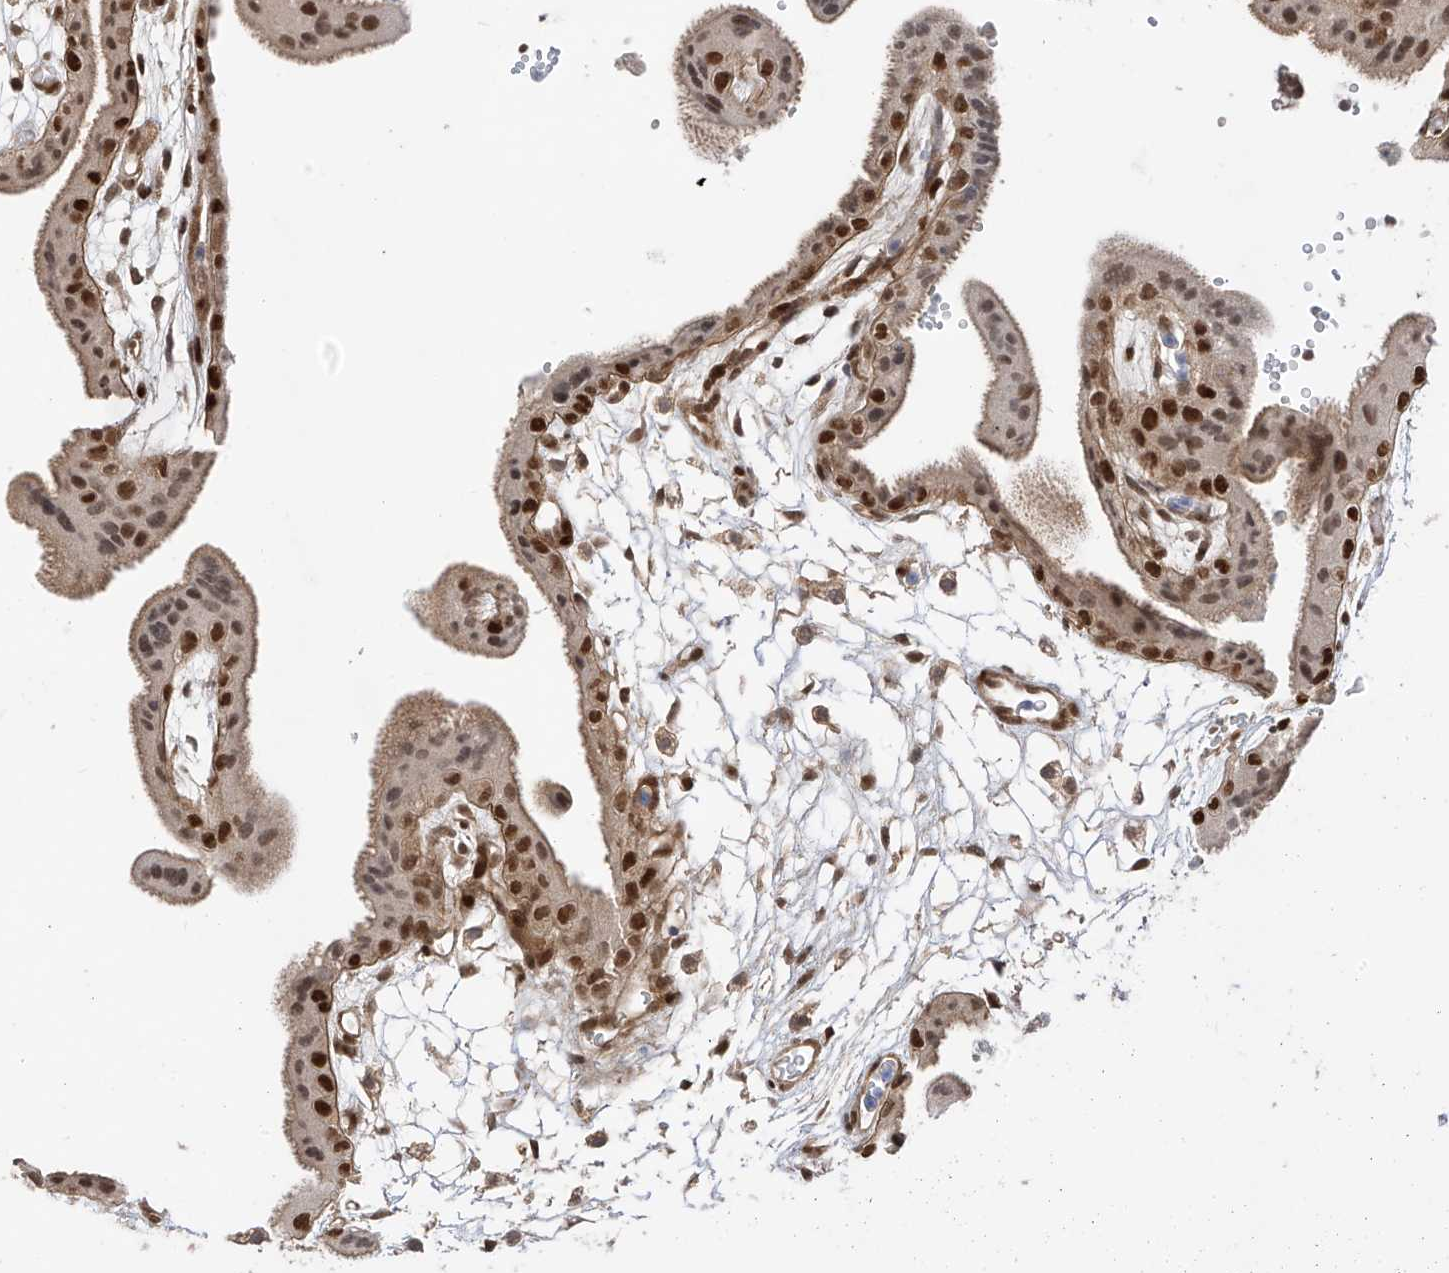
{"staining": {"intensity": "strong", "quantity": ">75%", "location": "nuclear"}, "tissue": "placenta", "cell_type": "Decidual cells", "image_type": "normal", "snomed": [{"axis": "morphology", "description": "Normal tissue, NOS"}, {"axis": "topography", "description": "Placenta"}], "caption": "Protein expression analysis of benign placenta shows strong nuclear positivity in approximately >75% of decidual cells.", "gene": "MRTFA", "patient": {"sex": "female", "age": 18}}